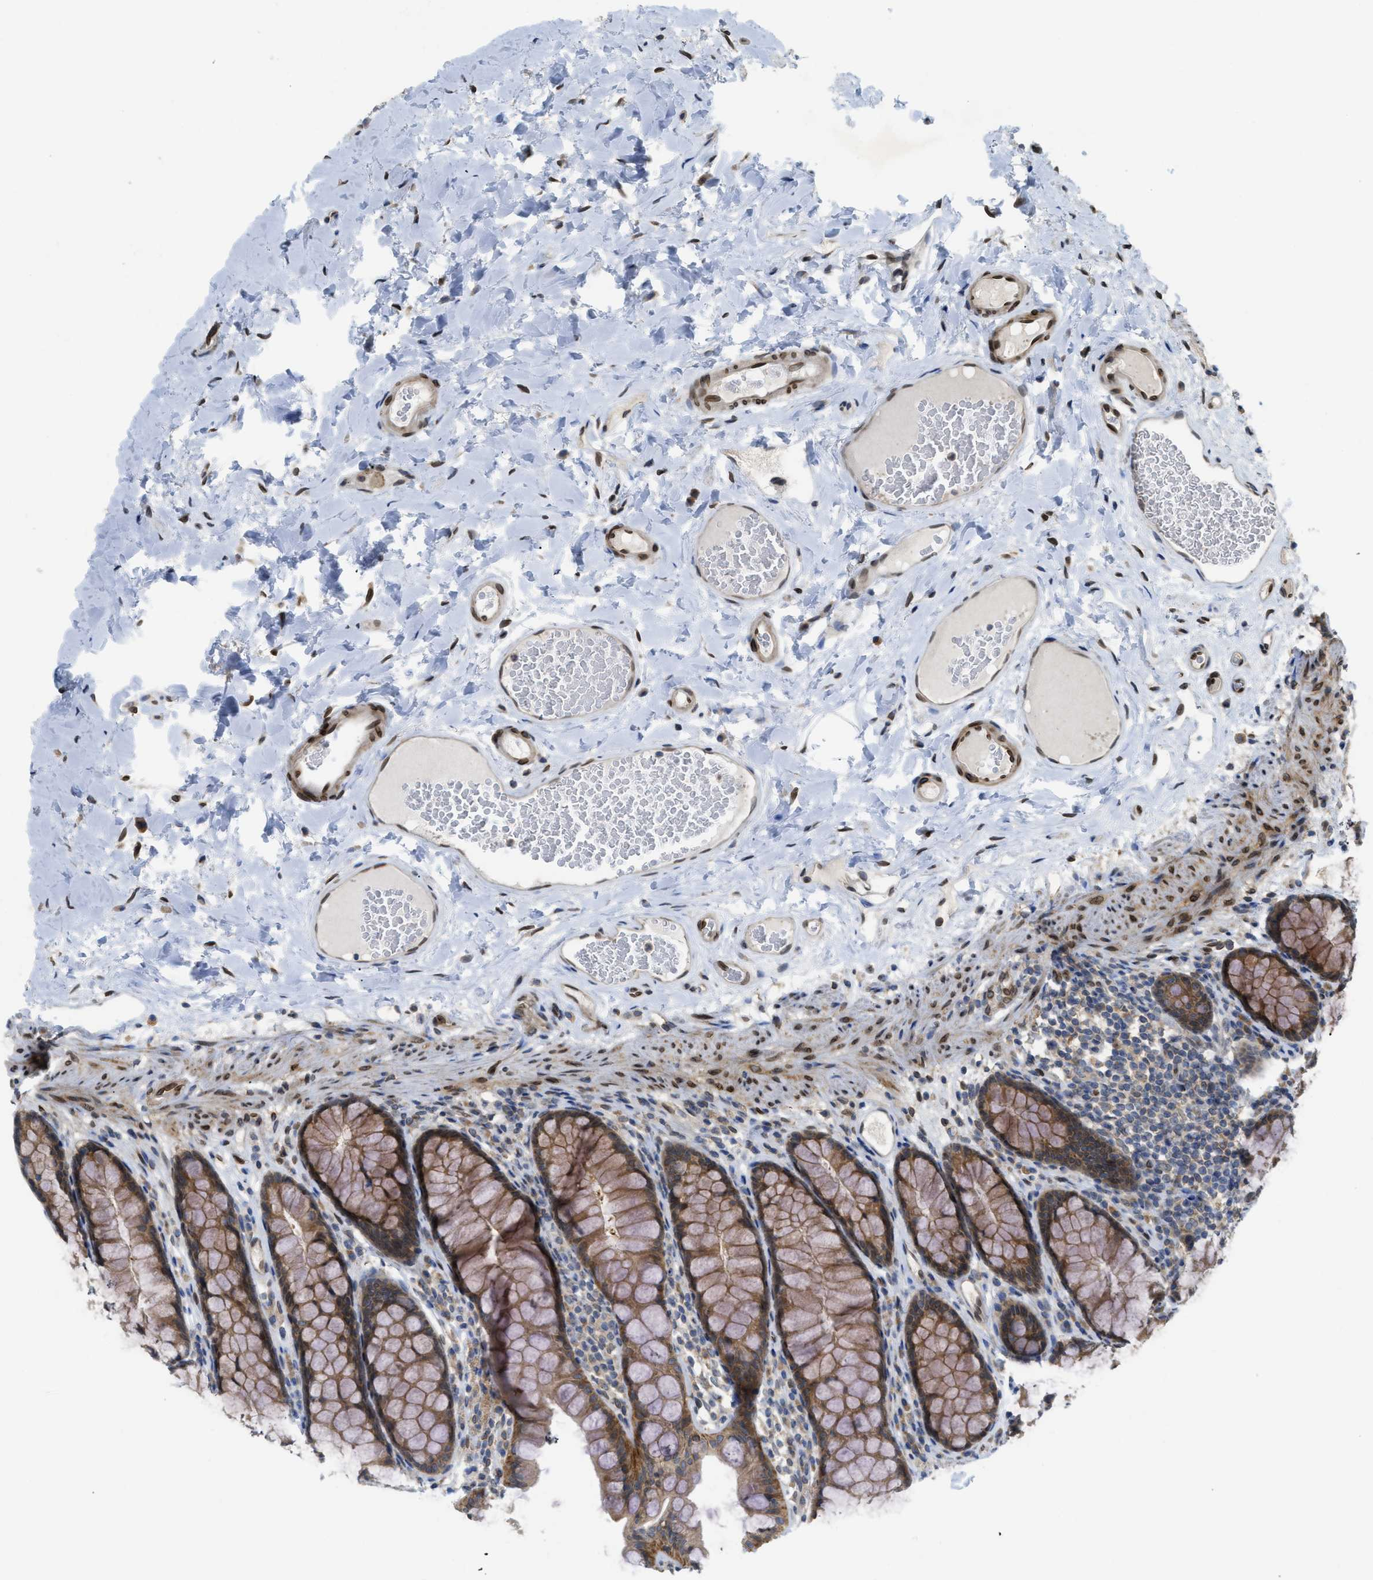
{"staining": {"intensity": "moderate", "quantity": ">75%", "location": "cytoplasmic/membranous,nuclear"}, "tissue": "colon", "cell_type": "Endothelial cells", "image_type": "normal", "snomed": [{"axis": "morphology", "description": "Normal tissue, NOS"}, {"axis": "topography", "description": "Colon"}], "caption": "An immunohistochemistry (IHC) micrograph of normal tissue is shown. Protein staining in brown highlights moderate cytoplasmic/membranous,nuclear positivity in colon within endothelial cells.", "gene": "EIF2AK3", "patient": {"sex": "female", "age": 55}}